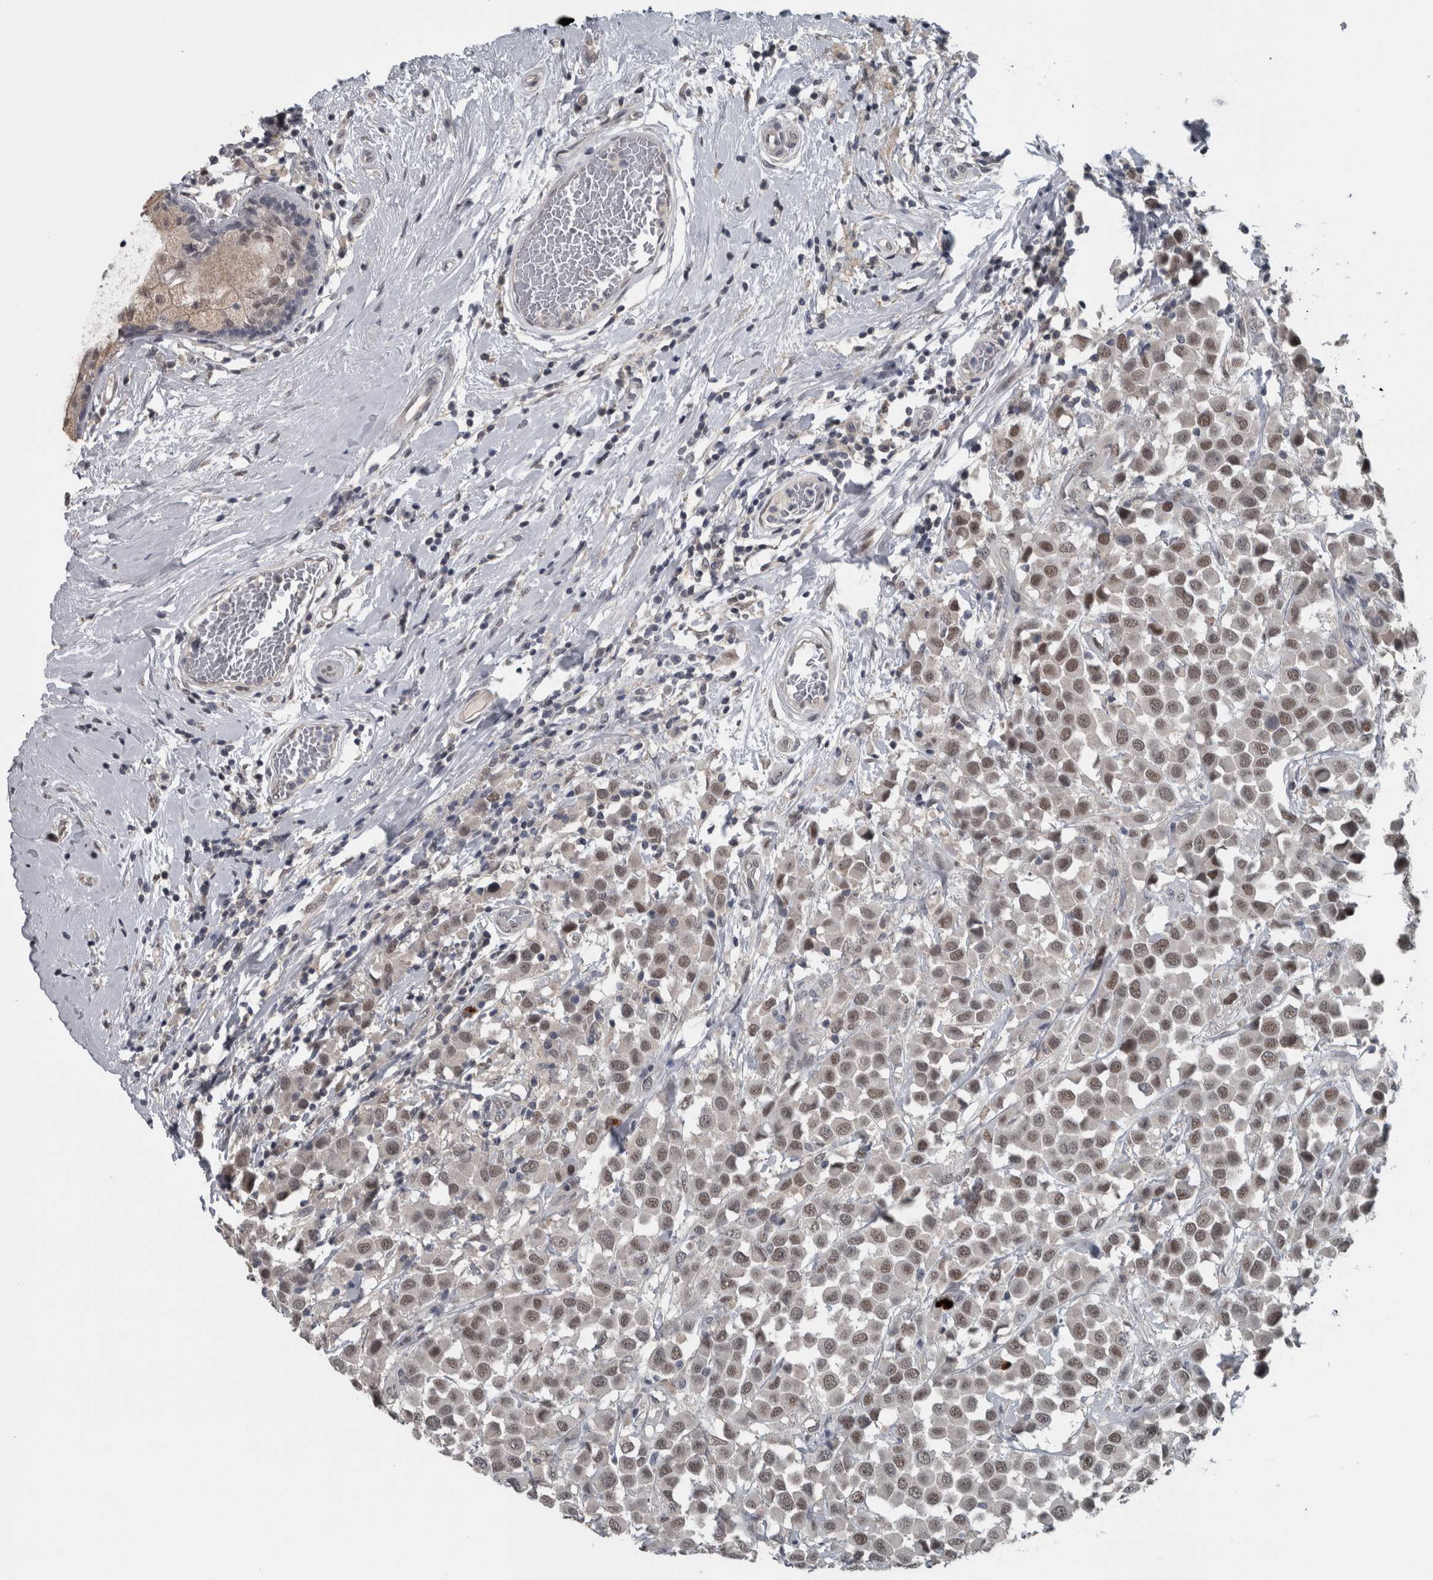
{"staining": {"intensity": "weak", "quantity": ">75%", "location": "nuclear"}, "tissue": "breast cancer", "cell_type": "Tumor cells", "image_type": "cancer", "snomed": [{"axis": "morphology", "description": "Duct carcinoma"}, {"axis": "topography", "description": "Breast"}], "caption": "DAB immunohistochemical staining of human breast cancer reveals weak nuclear protein positivity in about >75% of tumor cells.", "gene": "ZBTB21", "patient": {"sex": "female", "age": 61}}